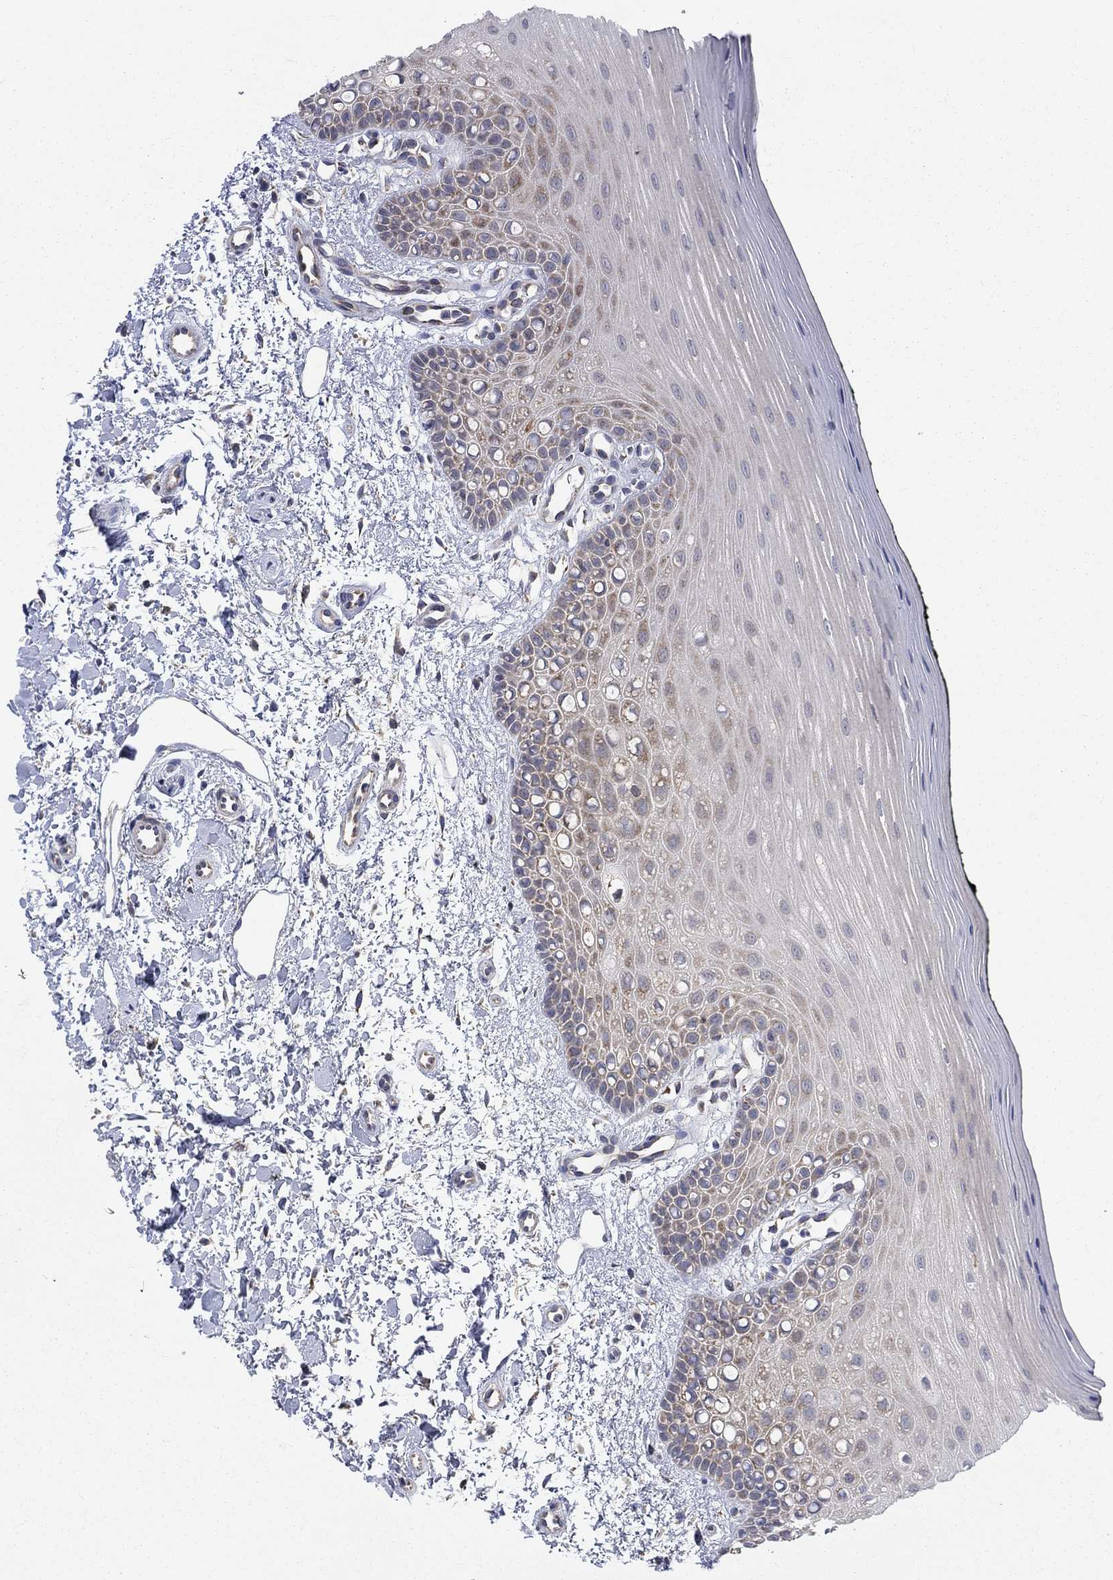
{"staining": {"intensity": "weak", "quantity": "<25%", "location": "cytoplasmic/membranous"}, "tissue": "oral mucosa", "cell_type": "Squamous epithelial cells", "image_type": "normal", "snomed": [{"axis": "morphology", "description": "Normal tissue, NOS"}, {"axis": "topography", "description": "Oral tissue"}], "caption": "DAB (3,3'-diaminobenzidine) immunohistochemical staining of normal oral mucosa shows no significant positivity in squamous epithelial cells.", "gene": "NME7", "patient": {"sex": "female", "age": 78}}